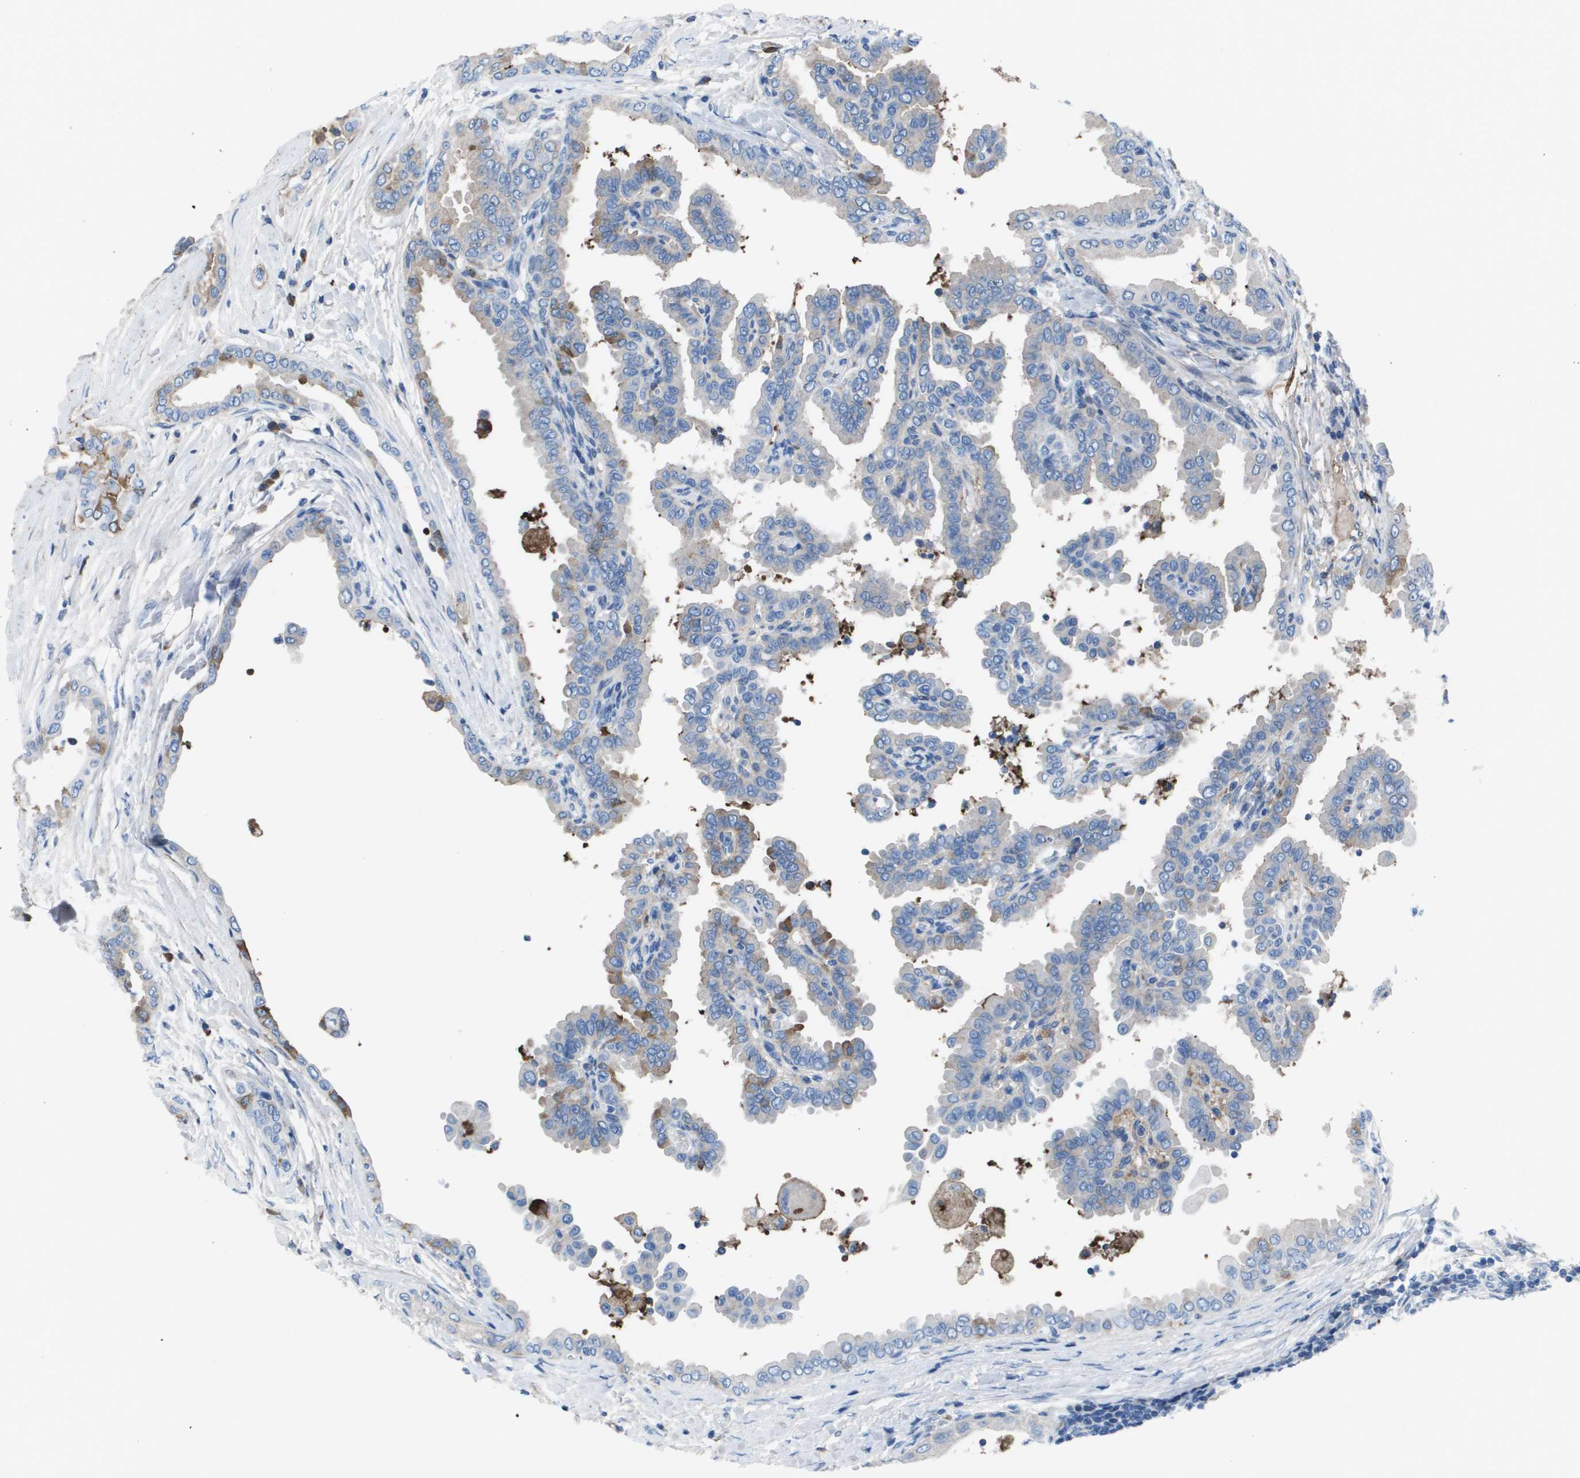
{"staining": {"intensity": "weak", "quantity": "<25%", "location": "cytoplasmic/membranous"}, "tissue": "thyroid cancer", "cell_type": "Tumor cells", "image_type": "cancer", "snomed": [{"axis": "morphology", "description": "Papillary adenocarcinoma, NOS"}, {"axis": "topography", "description": "Thyroid gland"}], "caption": "An image of thyroid papillary adenocarcinoma stained for a protein reveals no brown staining in tumor cells.", "gene": "VTN", "patient": {"sex": "male", "age": 33}}